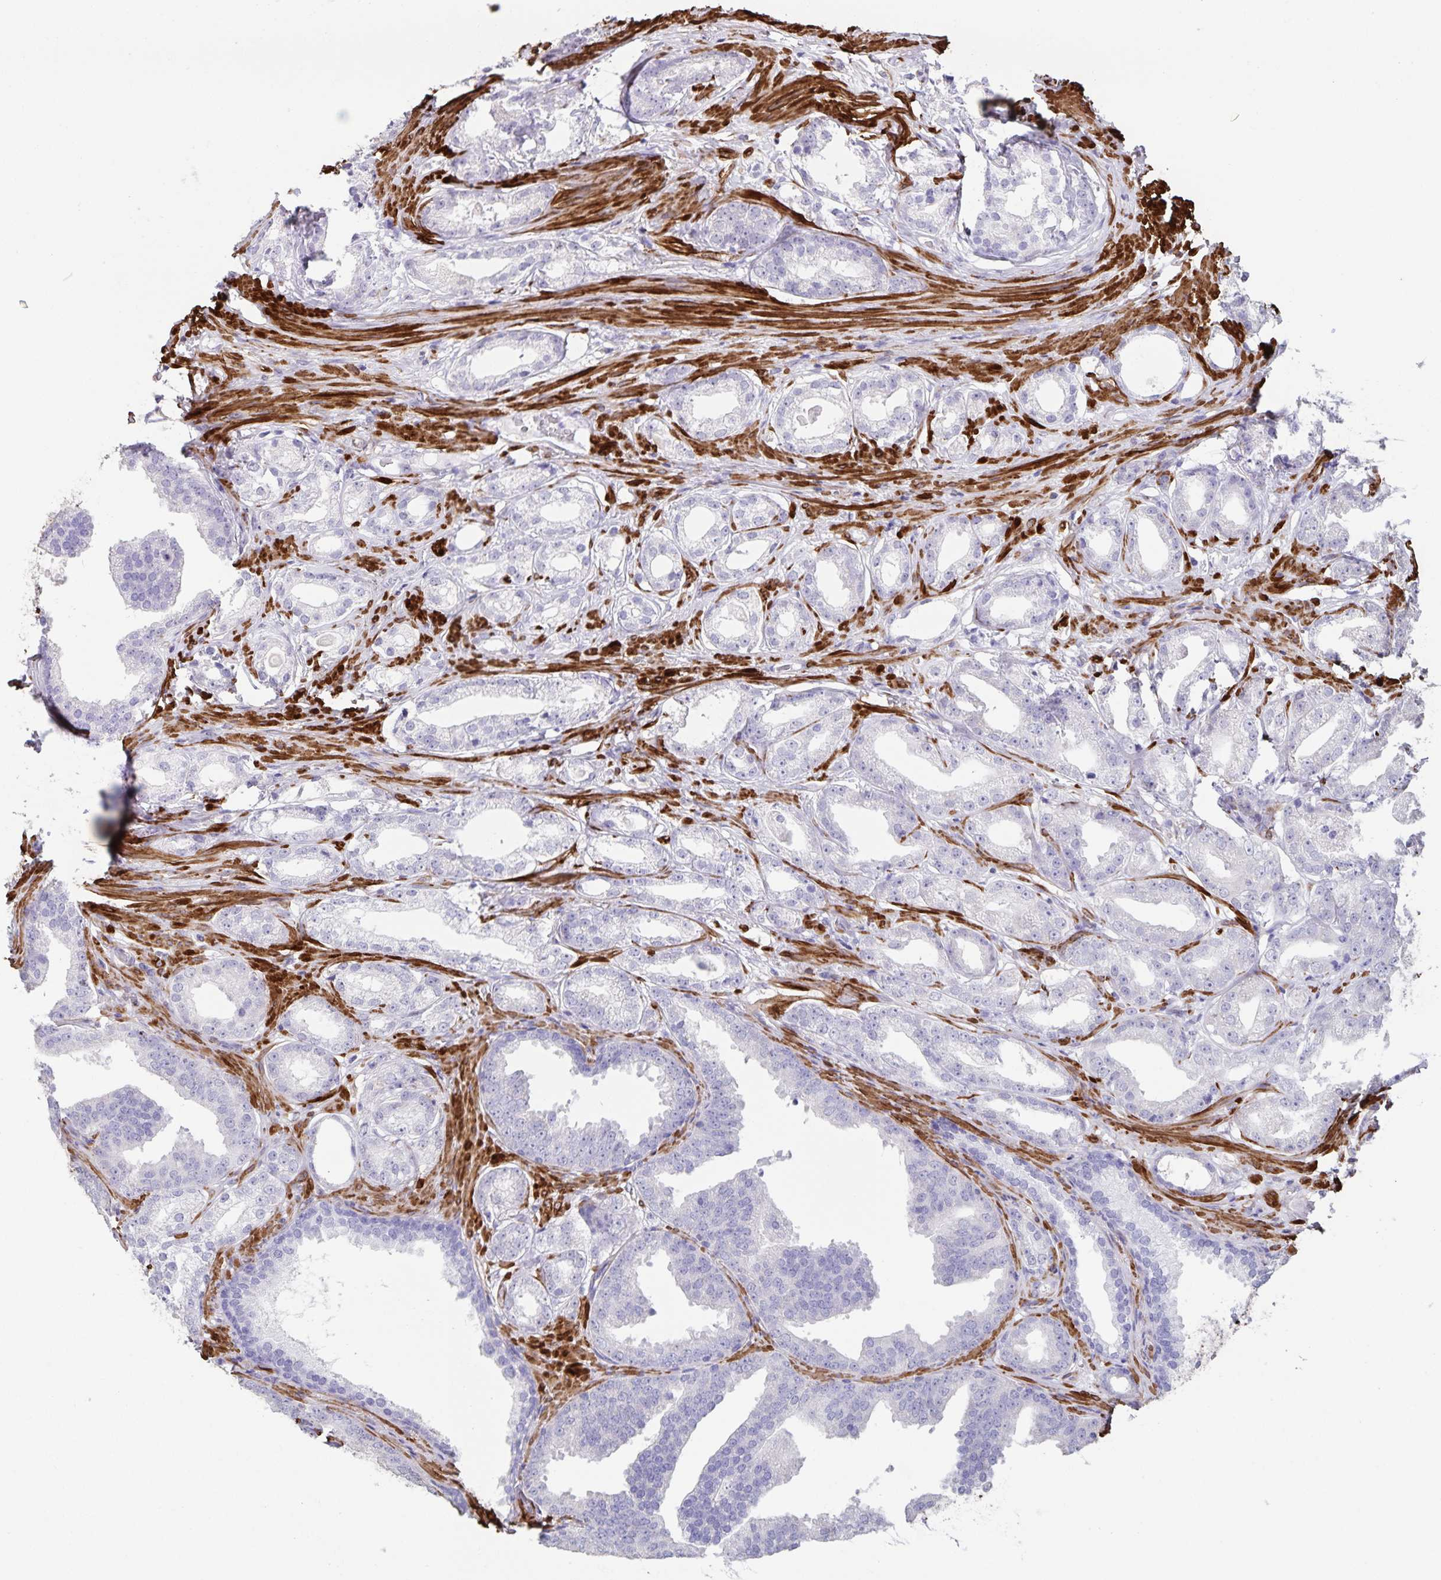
{"staining": {"intensity": "negative", "quantity": "none", "location": "none"}, "tissue": "prostate cancer", "cell_type": "Tumor cells", "image_type": "cancer", "snomed": [{"axis": "morphology", "description": "Adenocarcinoma, Low grade"}, {"axis": "topography", "description": "Prostate"}], "caption": "The photomicrograph displays no staining of tumor cells in prostate cancer. The staining was performed using DAB to visualize the protein expression in brown, while the nuclei were stained in blue with hematoxylin (Magnification: 20x).", "gene": "SYNM", "patient": {"sex": "male", "age": 65}}